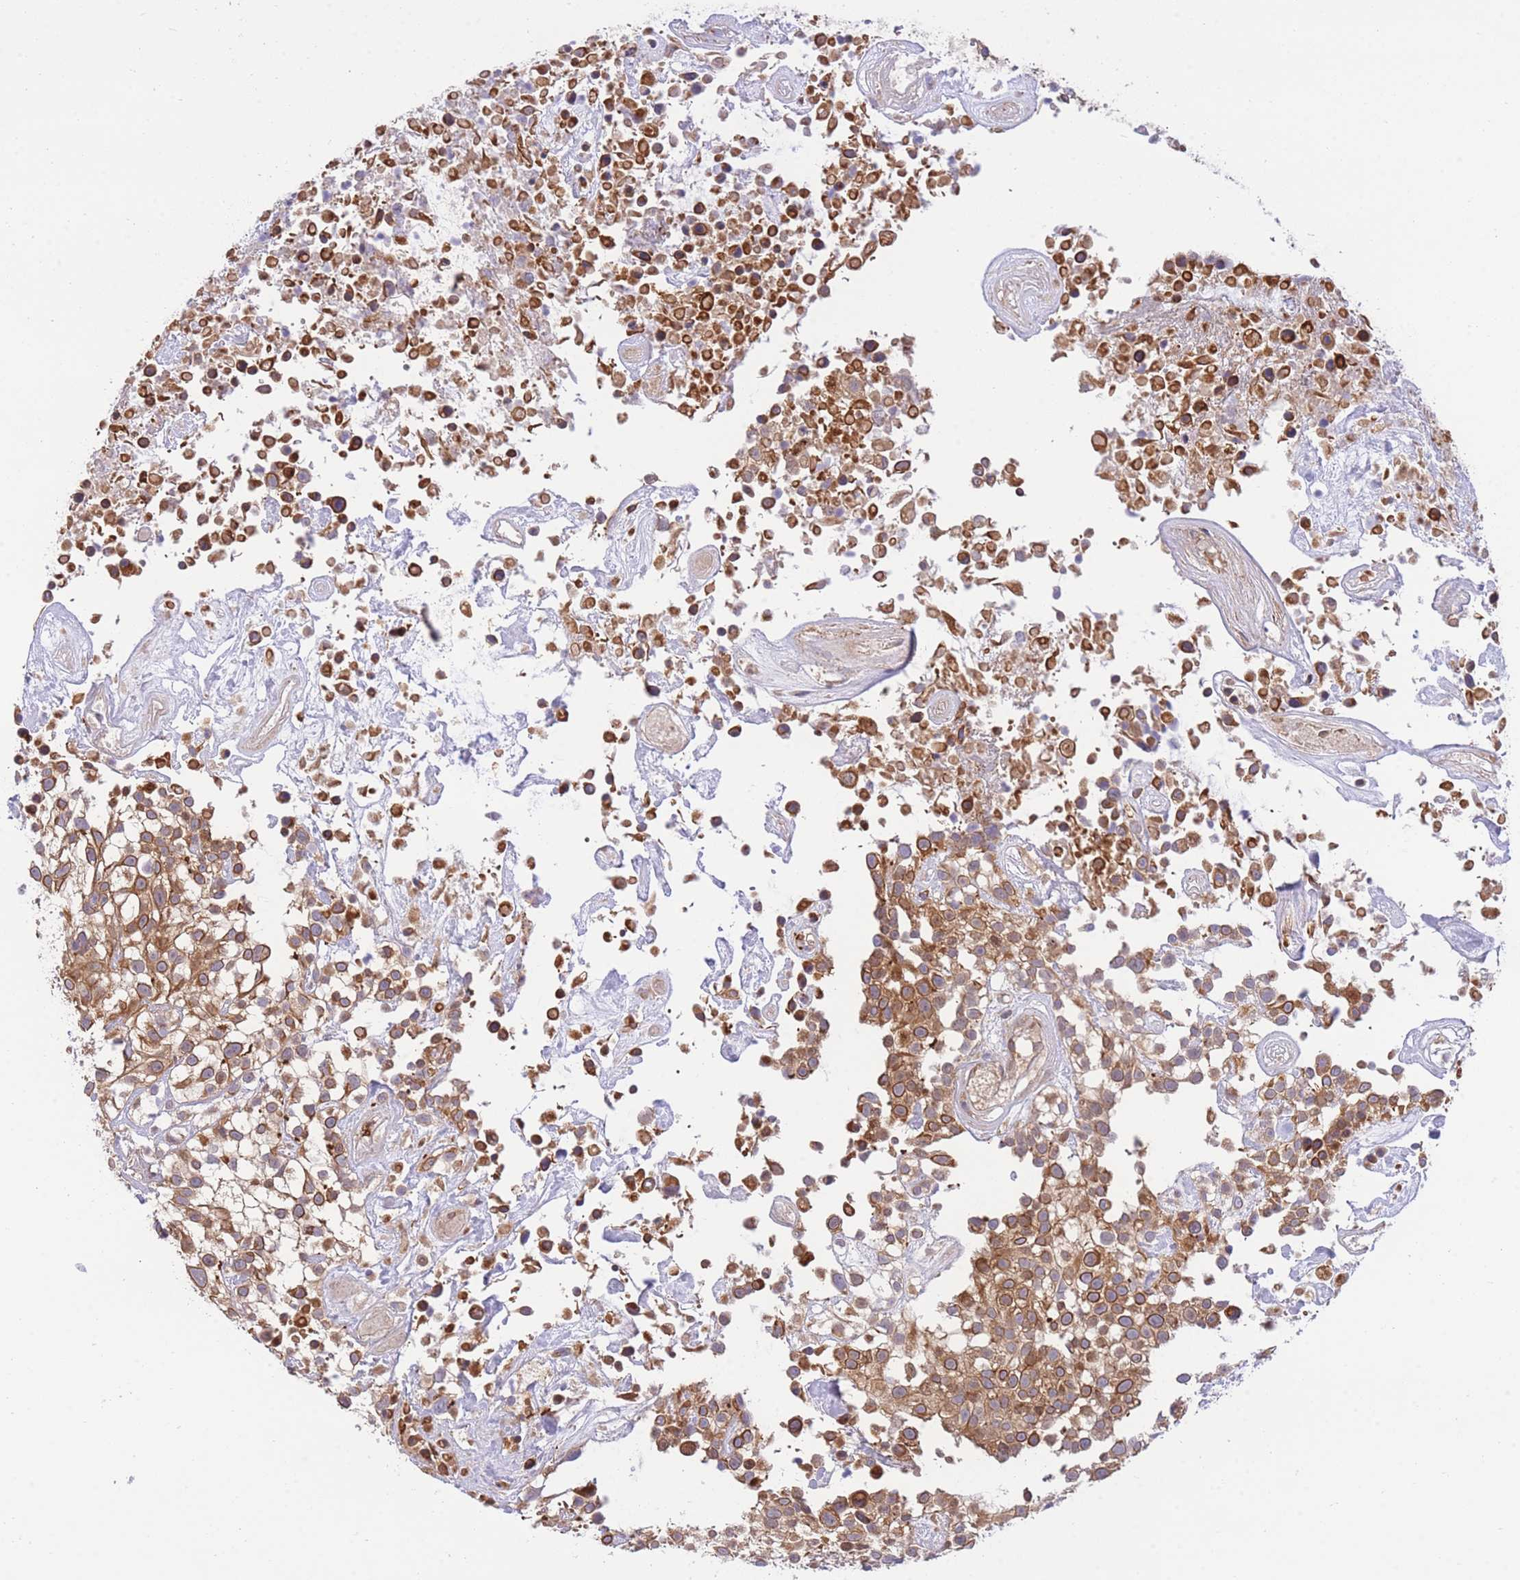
{"staining": {"intensity": "strong", "quantity": "25%-75%", "location": "cytoplasmic/membranous"}, "tissue": "urothelial cancer", "cell_type": "Tumor cells", "image_type": "cancer", "snomed": [{"axis": "morphology", "description": "Urothelial carcinoma, High grade"}, {"axis": "topography", "description": "Urinary bladder"}], "caption": "This is an image of IHC staining of urothelial carcinoma (high-grade), which shows strong positivity in the cytoplasmic/membranous of tumor cells.", "gene": "EIF2B2", "patient": {"sex": "male", "age": 56}}